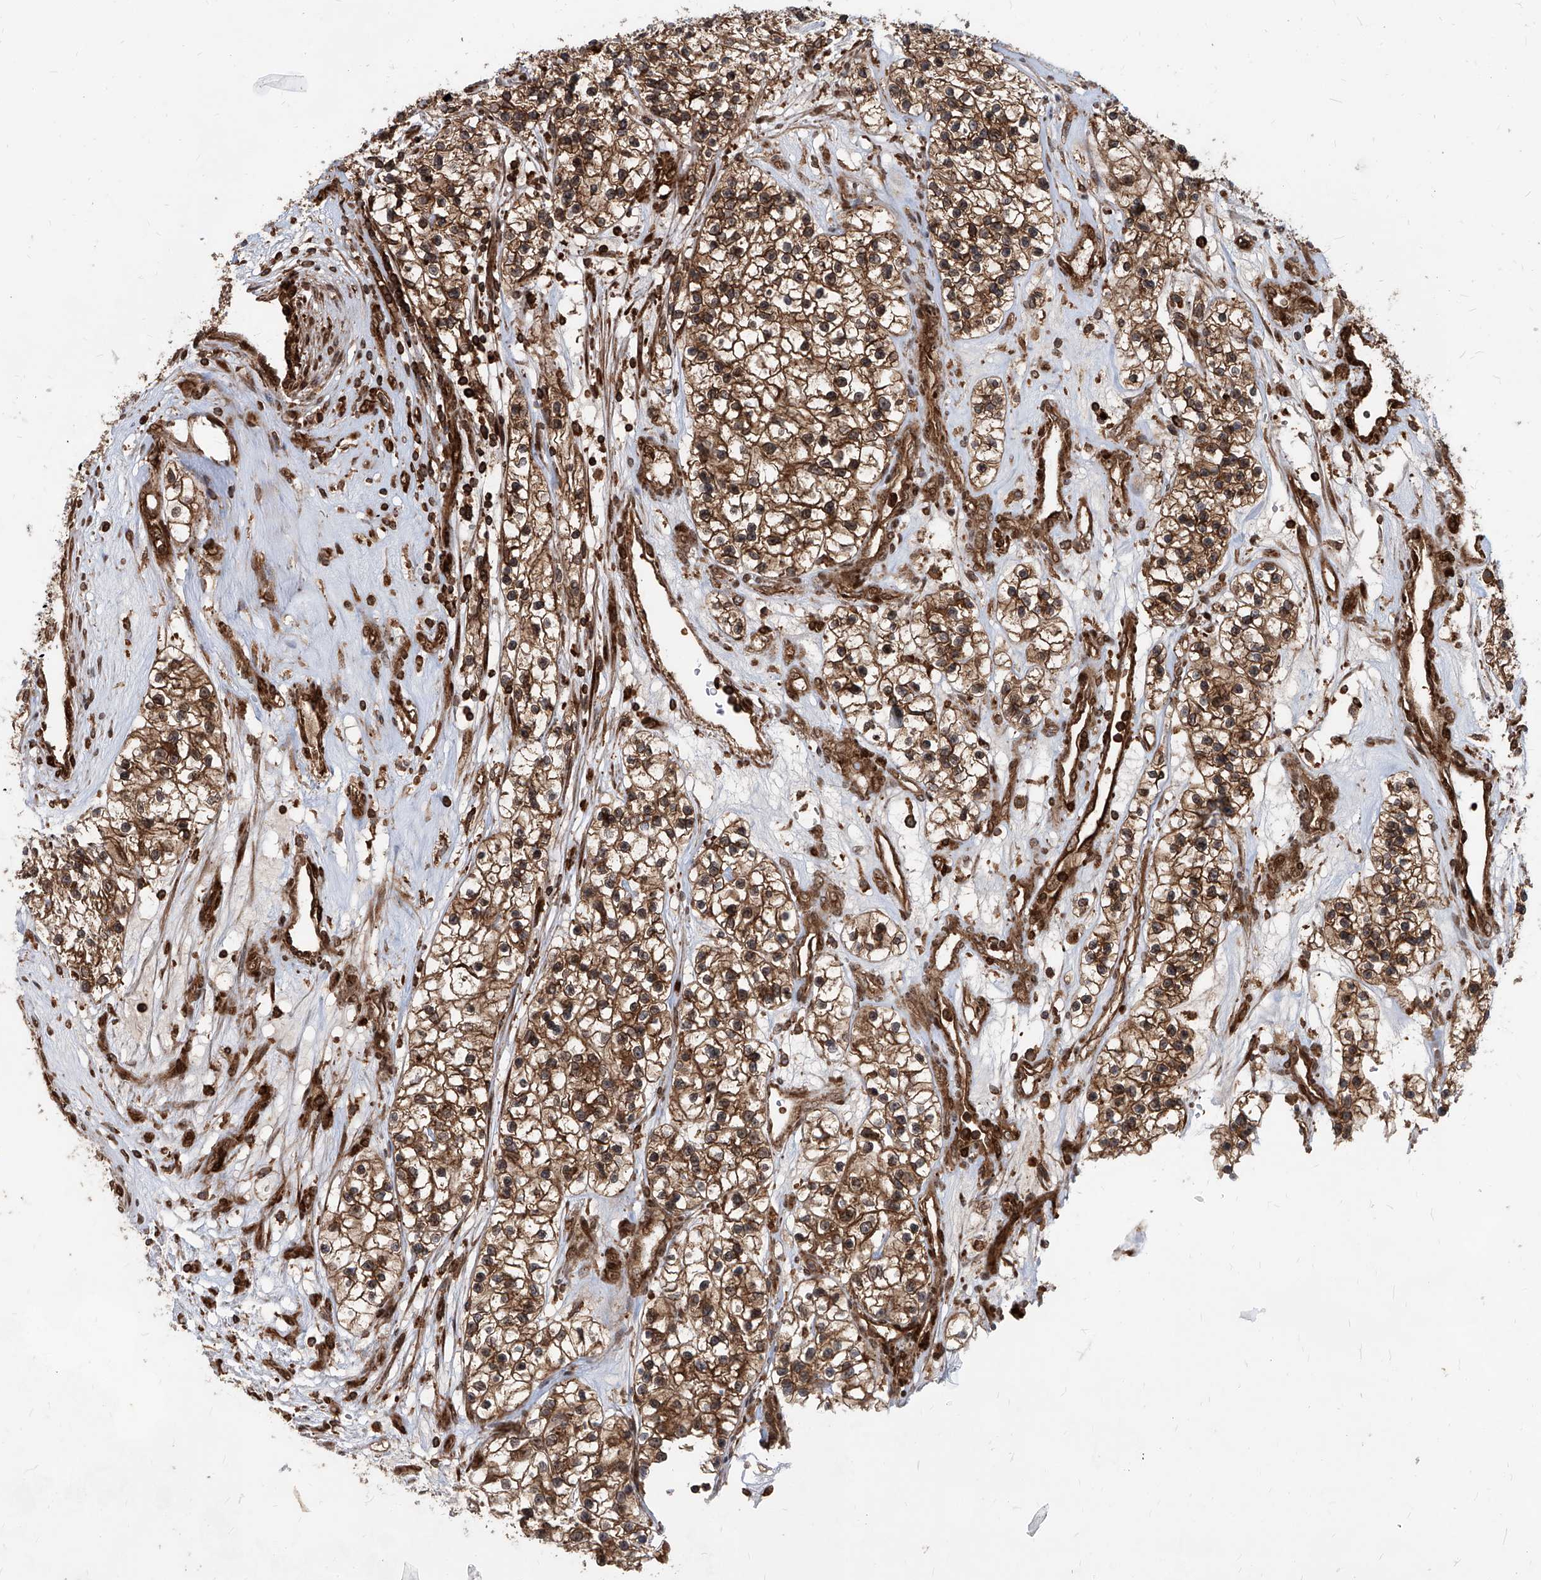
{"staining": {"intensity": "moderate", "quantity": ">75%", "location": "cytoplasmic/membranous"}, "tissue": "renal cancer", "cell_type": "Tumor cells", "image_type": "cancer", "snomed": [{"axis": "morphology", "description": "Adenocarcinoma, NOS"}, {"axis": "topography", "description": "Kidney"}], "caption": "There is medium levels of moderate cytoplasmic/membranous expression in tumor cells of renal adenocarcinoma, as demonstrated by immunohistochemical staining (brown color).", "gene": "MAGED2", "patient": {"sex": "female", "age": 57}}